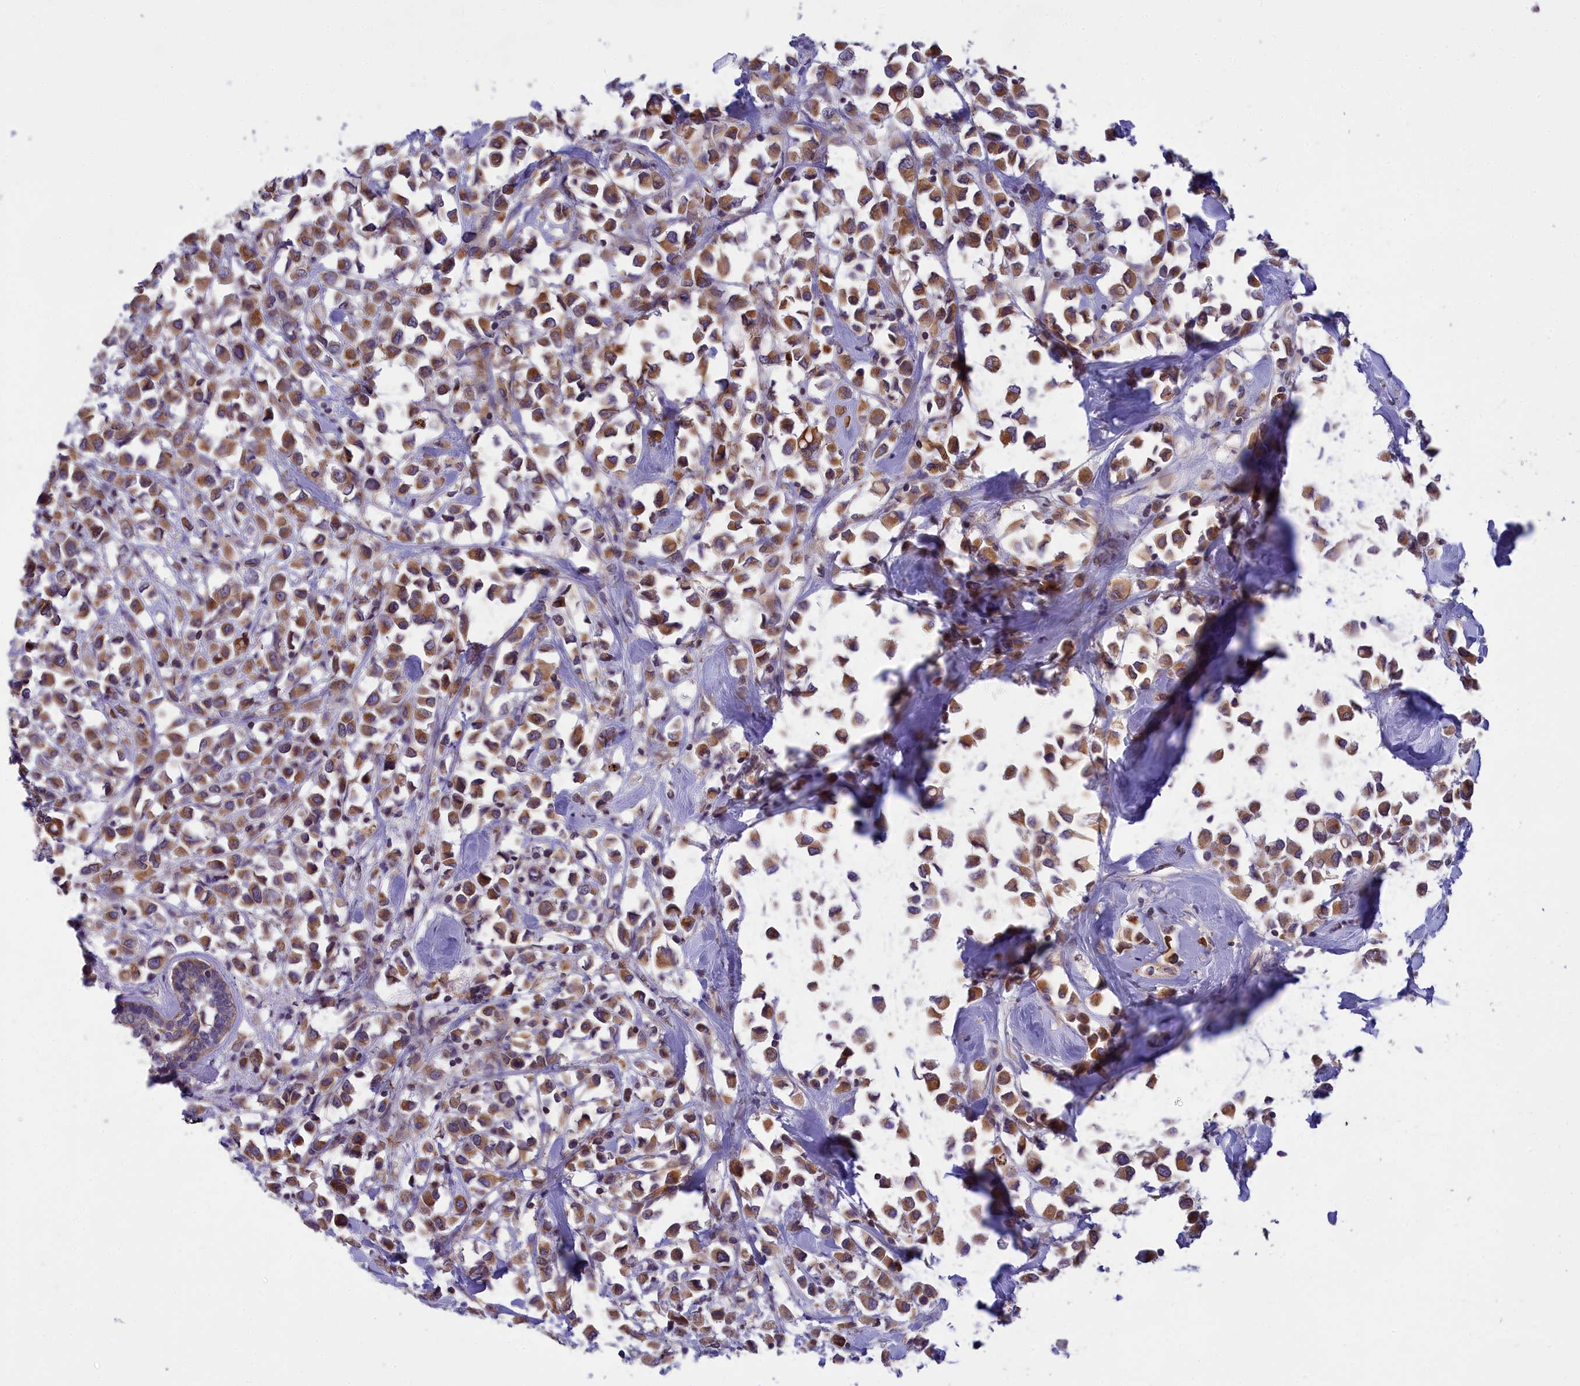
{"staining": {"intensity": "moderate", "quantity": ">75%", "location": "cytoplasmic/membranous"}, "tissue": "breast cancer", "cell_type": "Tumor cells", "image_type": "cancer", "snomed": [{"axis": "morphology", "description": "Duct carcinoma"}, {"axis": "topography", "description": "Breast"}], "caption": "The photomicrograph demonstrates immunohistochemical staining of invasive ductal carcinoma (breast). There is moderate cytoplasmic/membranous expression is present in about >75% of tumor cells. (brown staining indicates protein expression, while blue staining denotes nuclei).", "gene": "PKHD1L1", "patient": {"sex": "female", "age": 61}}